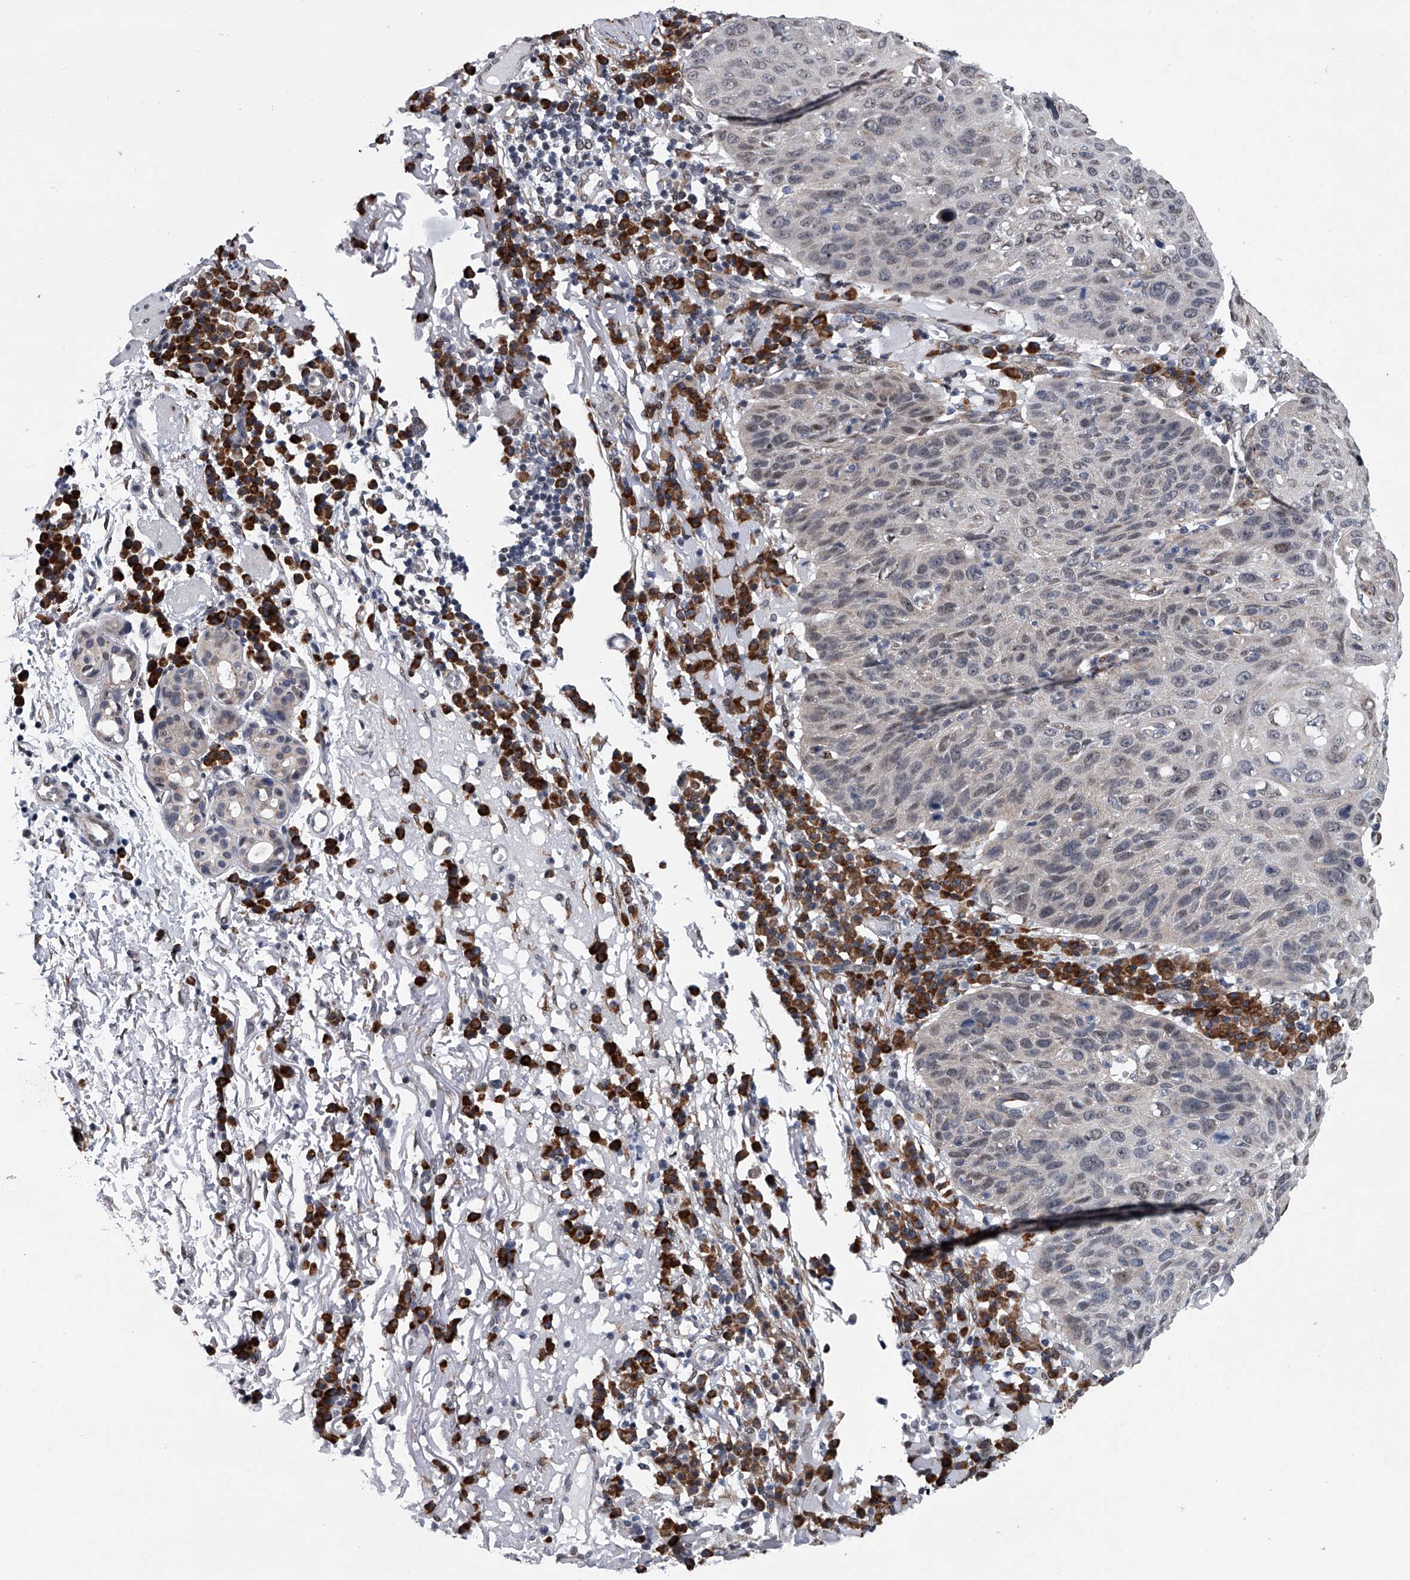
{"staining": {"intensity": "negative", "quantity": "none", "location": "none"}, "tissue": "skin cancer", "cell_type": "Tumor cells", "image_type": "cancer", "snomed": [{"axis": "morphology", "description": "Squamous cell carcinoma, NOS"}, {"axis": "topography", "description": "Skin"}], "caption": "Tumor cells are negative for brown protein staining in skin cancer (squamous cell carcinoma). Brightfield microscopy of IHC stained with DAB (brown) and hematoxylin (blue), captured at high magnification.", "gene": "PPP2R5D", "patient": {"sex": "female", "age": 90}}